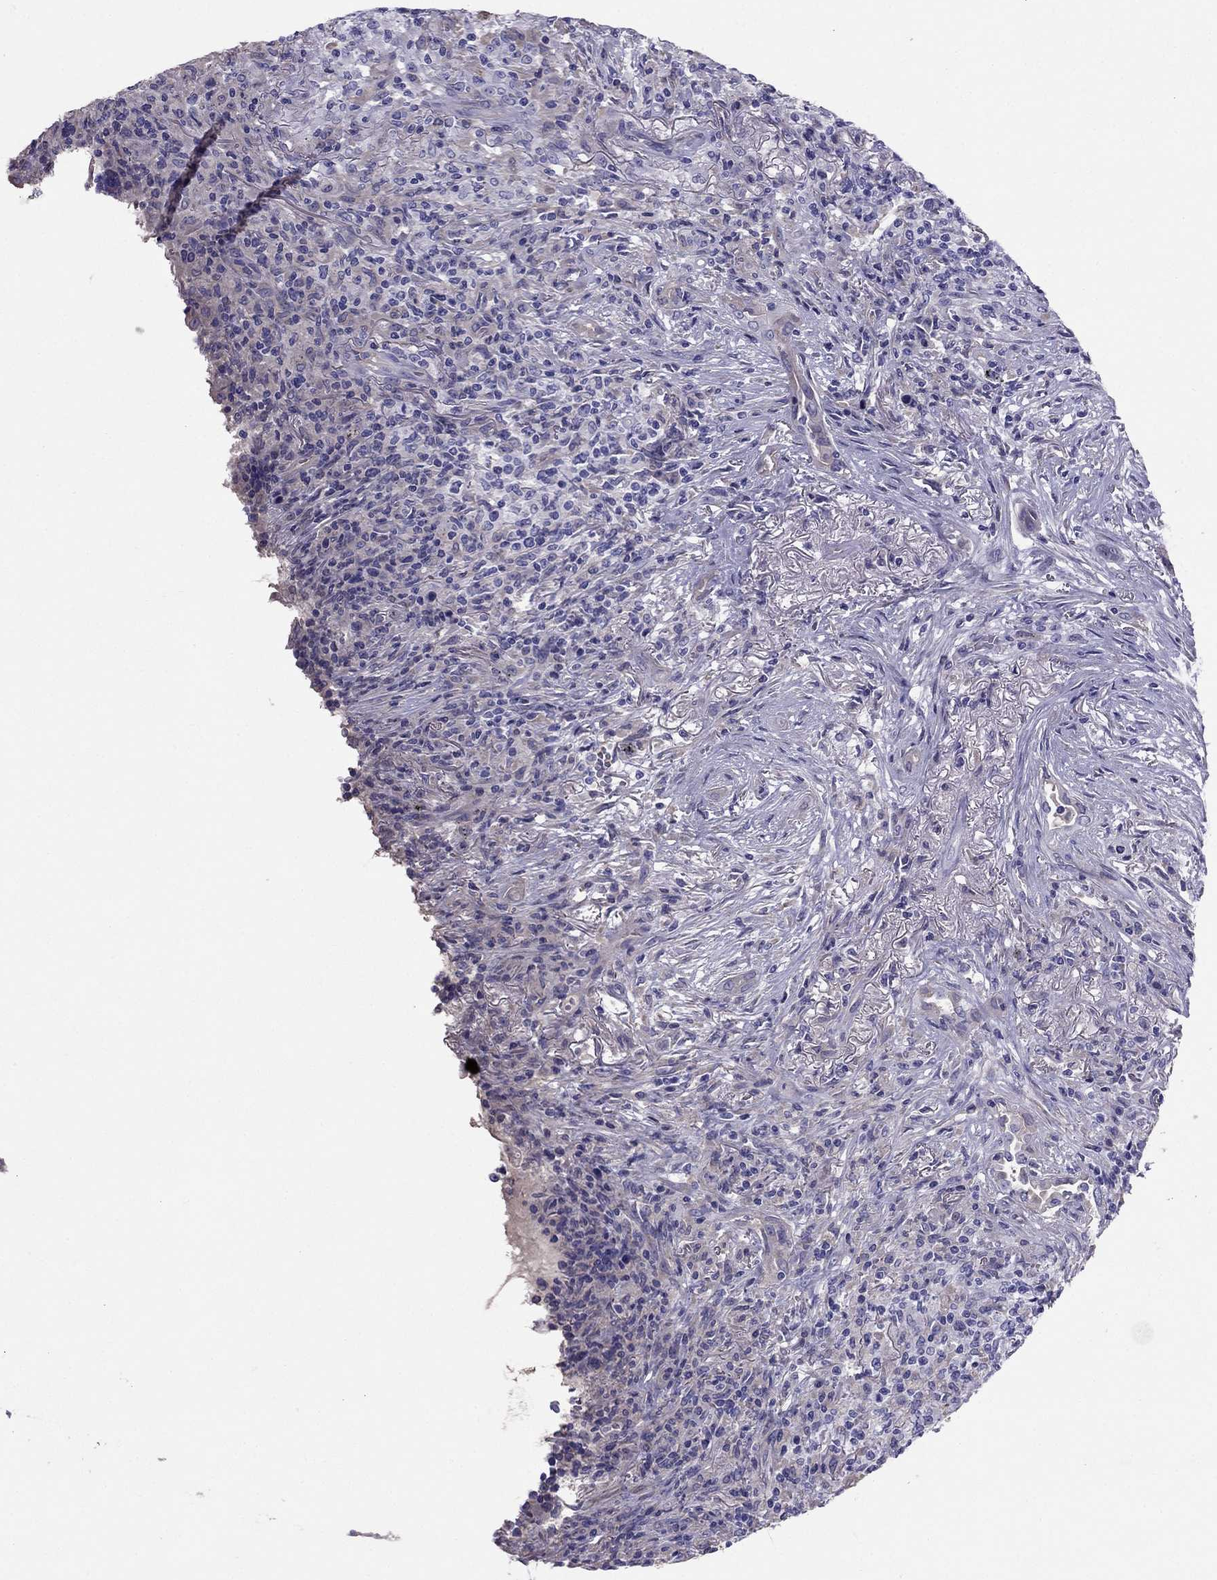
{"staining": {"intensity": "negative", "quantity": "none", "location": "none"}, "tissue": "lymphoma", "cell_type": "Tumor cells", "image_type": "cancer", "snomed": [{"axis": "morphology", "description": "Malignant lymphoma, non-Hodgkin's type, High grade"}, {"axis": "topography", "description": "Lung"}], "caption": "There is no significant positivity in tumor cells of lymphoma.", "gene": "TBC1D21", "patient": {"sex": "male", "age": 79}}